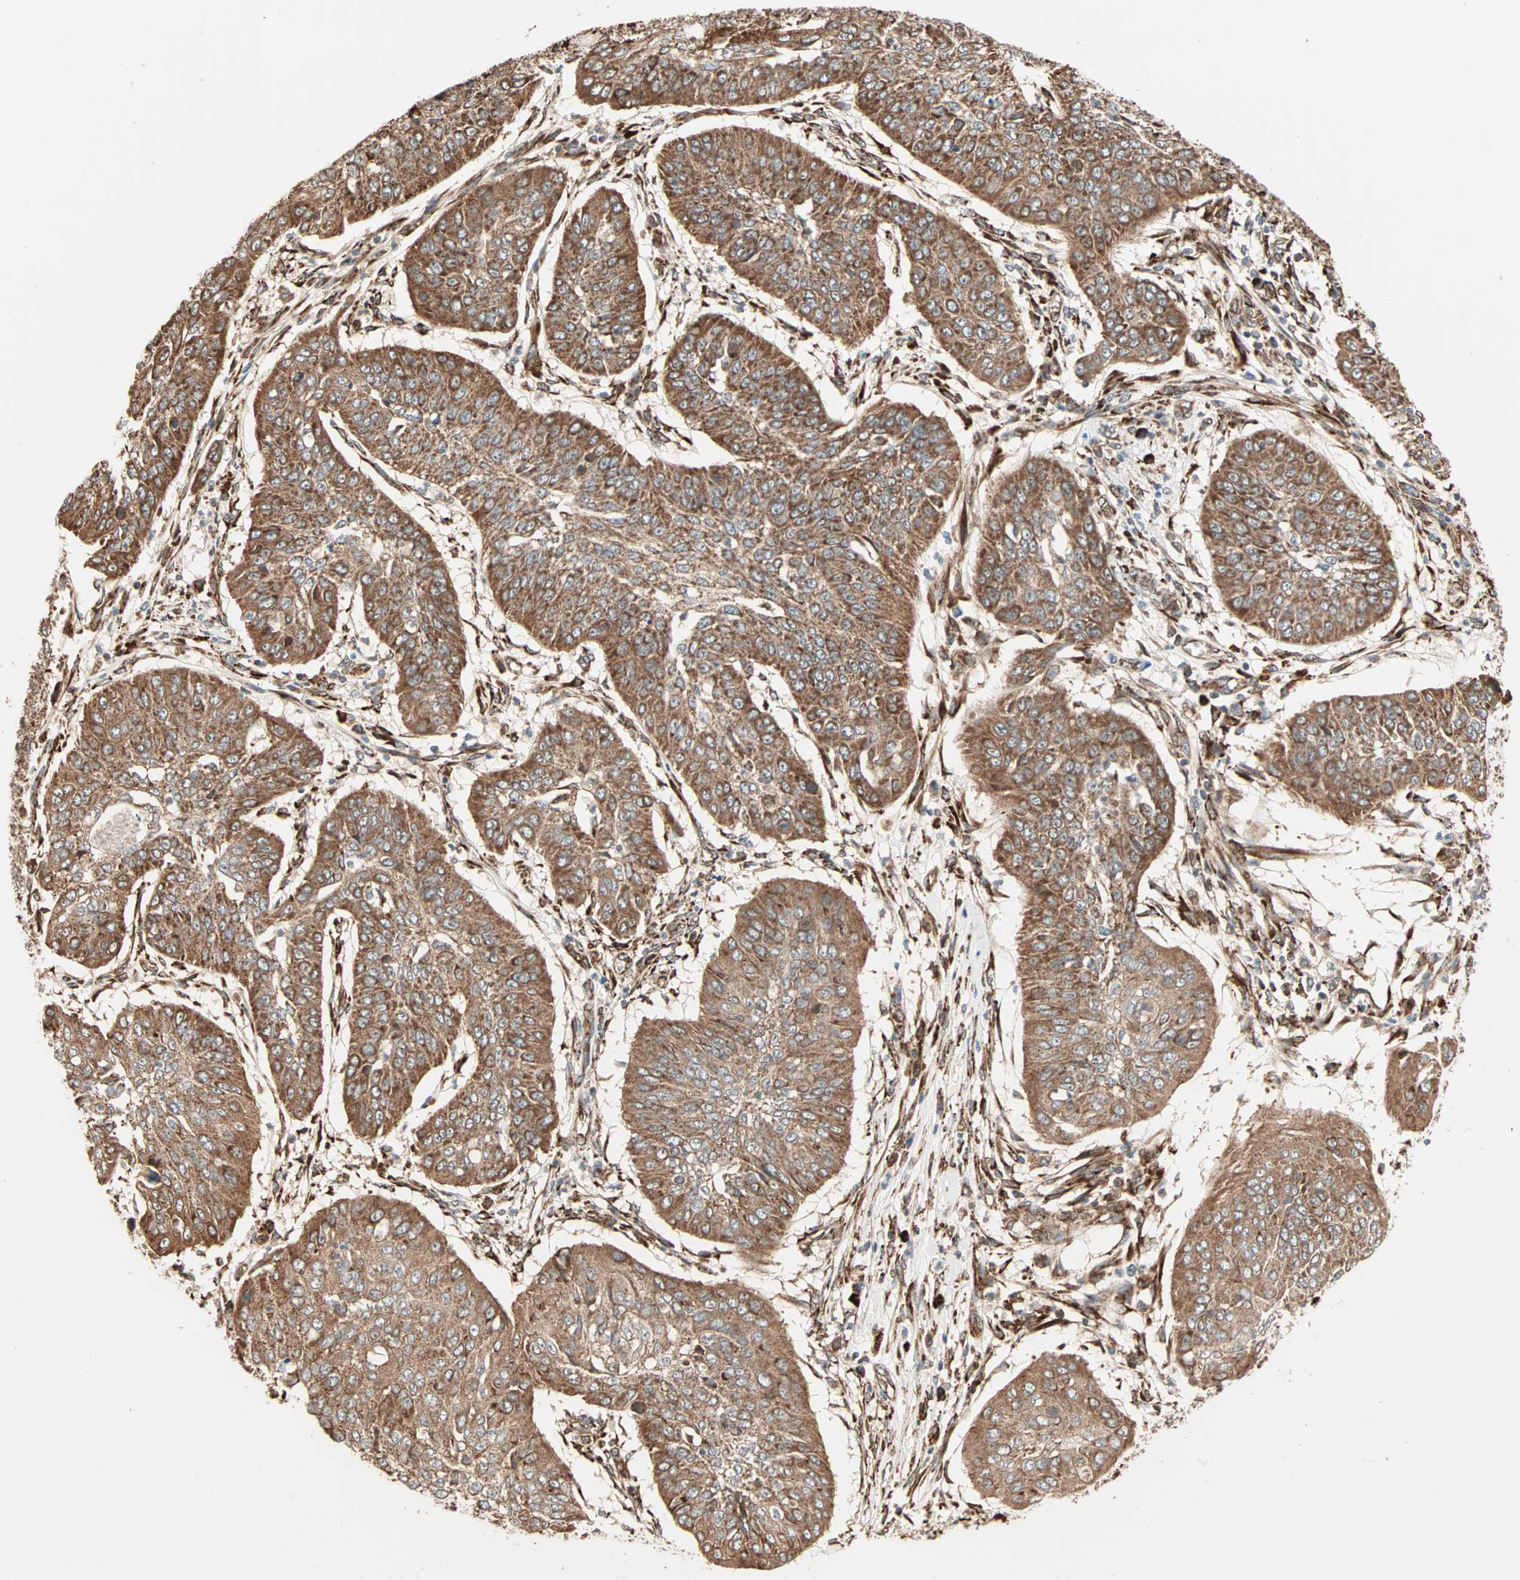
{"staining": {"intensity": "moderate", "quantity": ">75%", "location": "cytoplasmic/membranous"}, "tissue": "cervical cancer", "cell_type": "Tumor cells", "image_type": "cancer", "snomed": [{"axis": "morphology", "description": "Normal tissue, NOS"}, {"axis": "morphology", "description": "Squamous cell carcinoma, NOS"}, {"axis": "topography", "description": "Cervix"}], "caption": "Immunohistochemistry image of neoplastic tissue: cervical squamous cell carcinoma stained using immunohistochemistry demonstrates medium levels of moderate protein expression localized specifically in the cytoplasmic/membranous of tumor cells, appearing as a cytoplasmic/membranous brown color.", "gene": "P4HA1", "patient": {"sex": "female", "age": 39}}